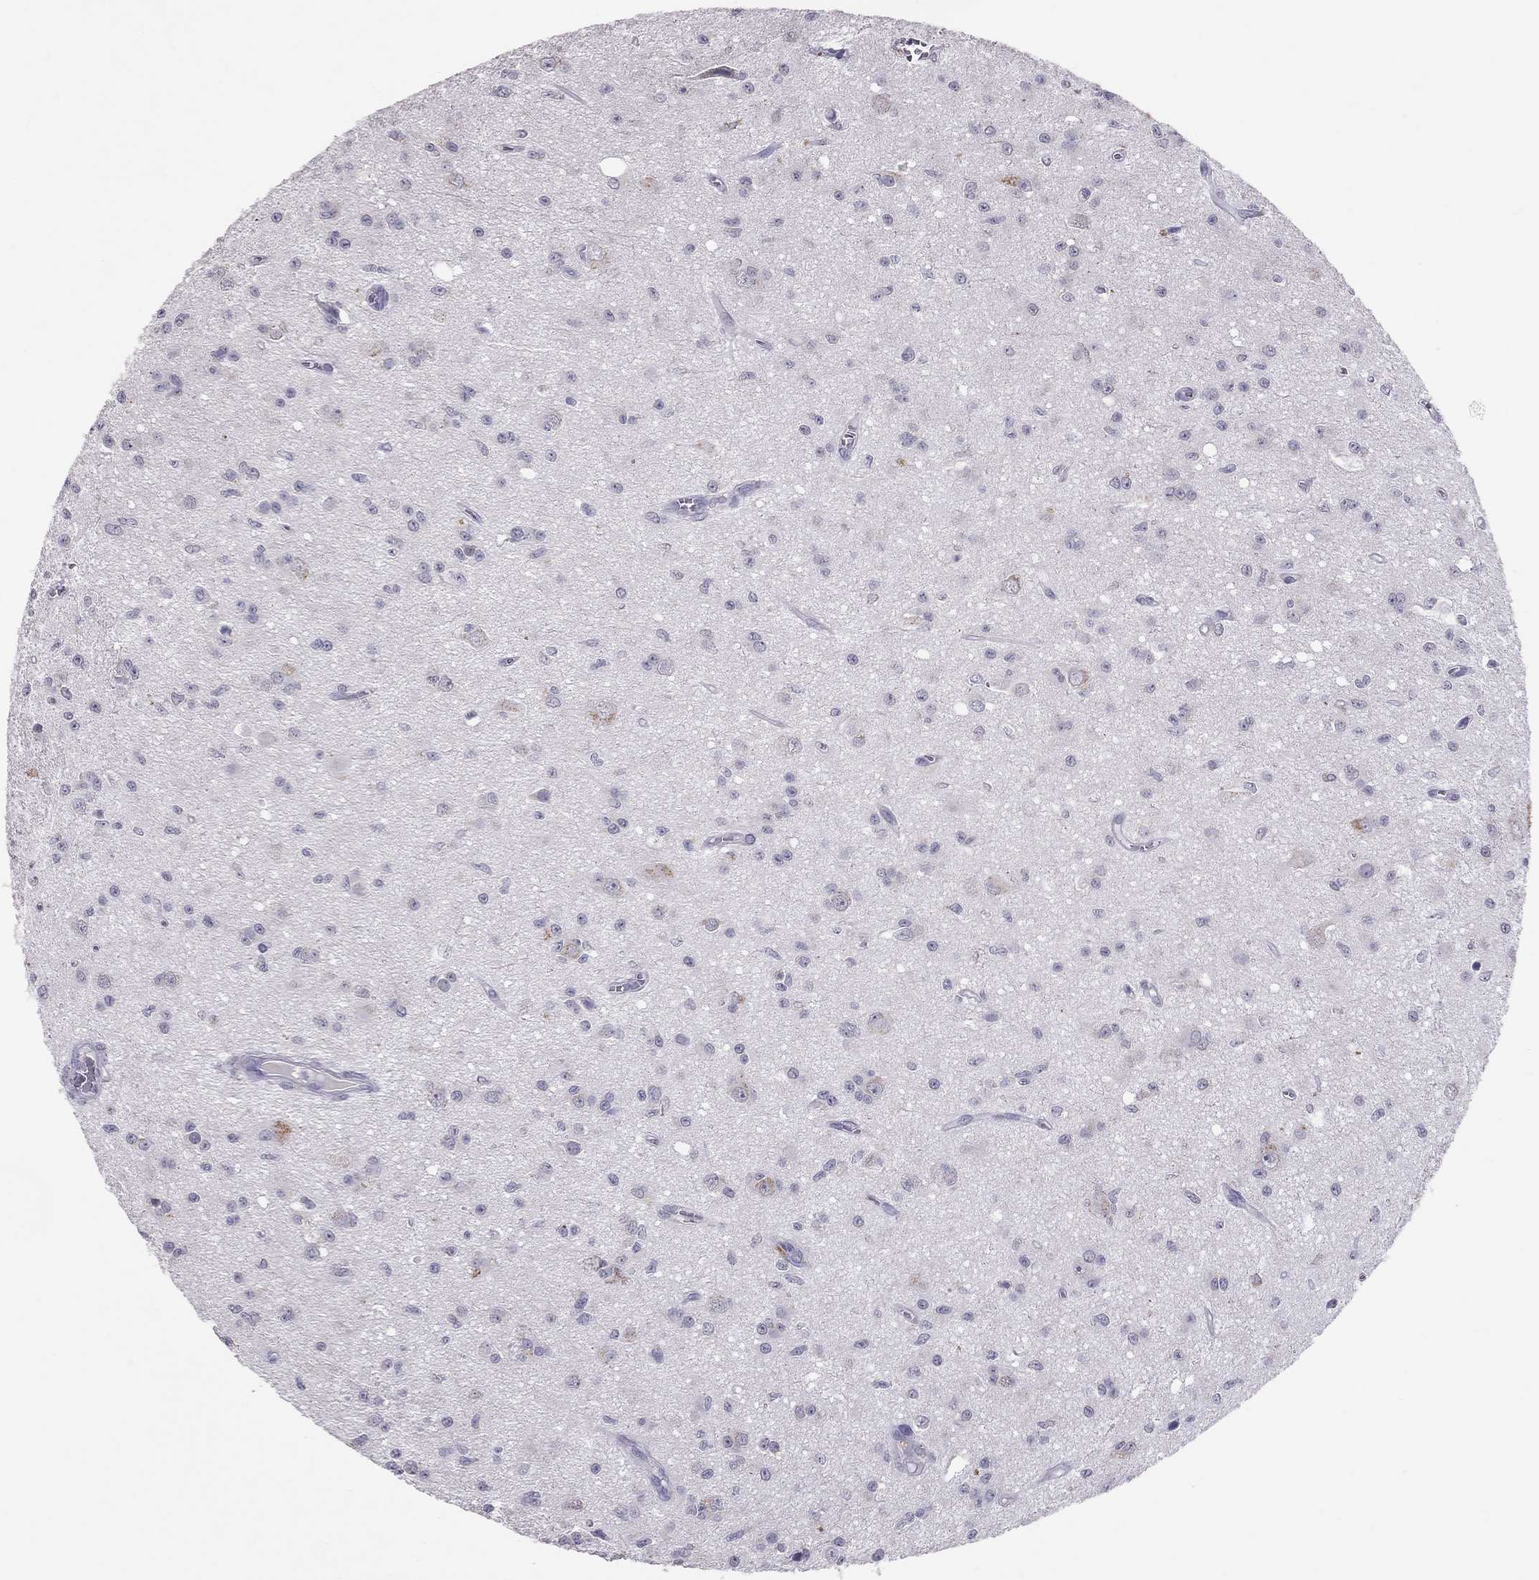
{"staining": {"intensity": "negative", "quantity": "none", "location": "none"}, "tissue": "glioma", "cell_type": "Tumor cells", "image_type": "cancer", "snomed": [{"axis": "morphology", "description": "Glioma, malignant, Low grade"}, {"axis": "topography", "description": "Brain"}], "caption": "Immunohistochemical staining of low-grade glioma (malignant) exhibits no significant expression in tumor cells.", "gene": "PSMB11", "patient": {"sex": "female", "age": 45}}